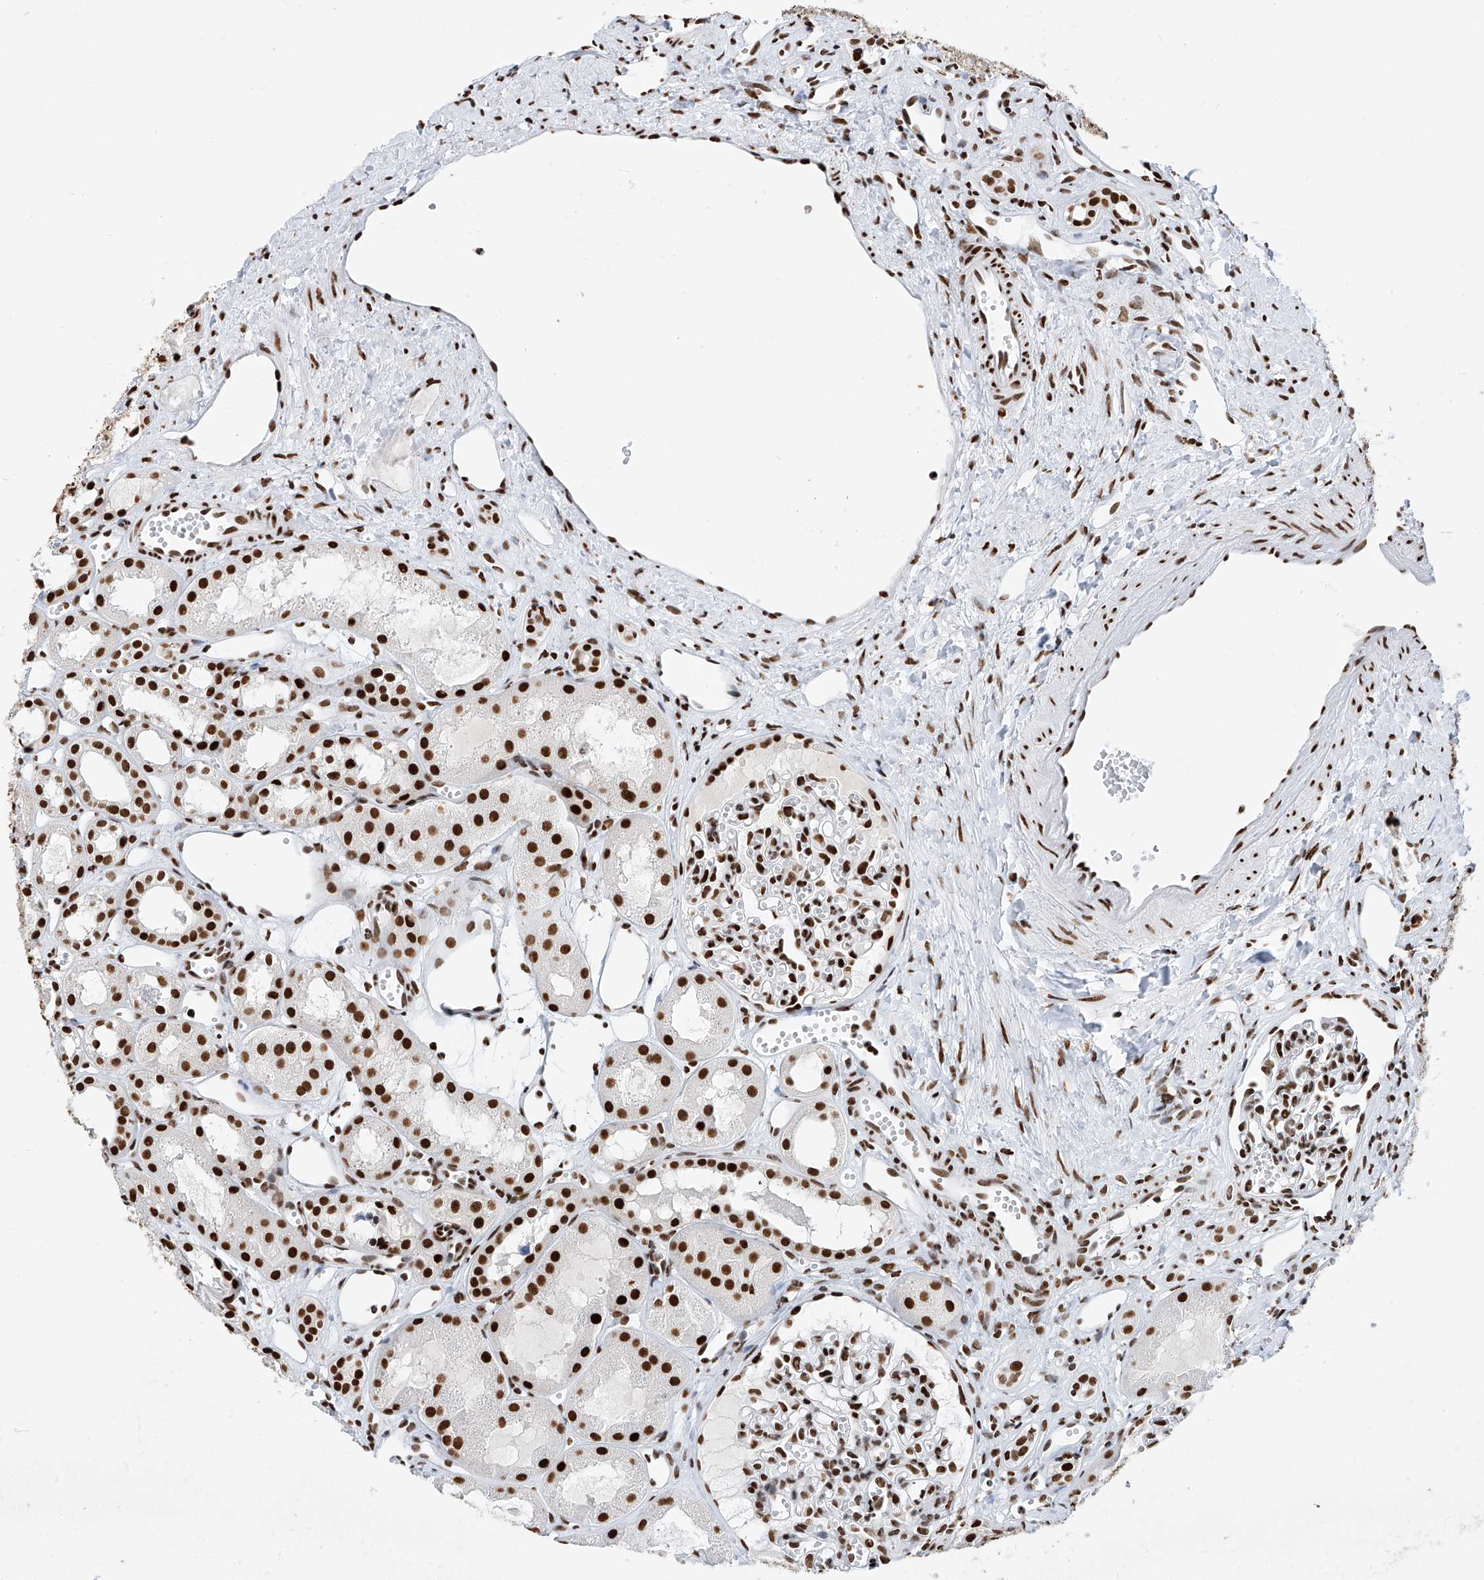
{"staining": {"intensity": "strong", "quantity": ">75%", "location": "nuclear"}, "tissue": "kidney", "cell_type": "Cells in glomeruli", "image_type": "normal", "snomed": [{"axis": "morphology", "description": "Normal tissue, NOS"}, {"axis": "topography", "description": "Kidney"}], "caption": "Immunohistochemistry image of normal kidney: human kidney stained using immunohistochemistry exhibits high levels of strong protein expression localized specifically in the nuclear of cells in glomeruli, appearing as a nuclear brown color.", "gene": "SRSF6", "patient": {"sex": "male", "age": 16}}